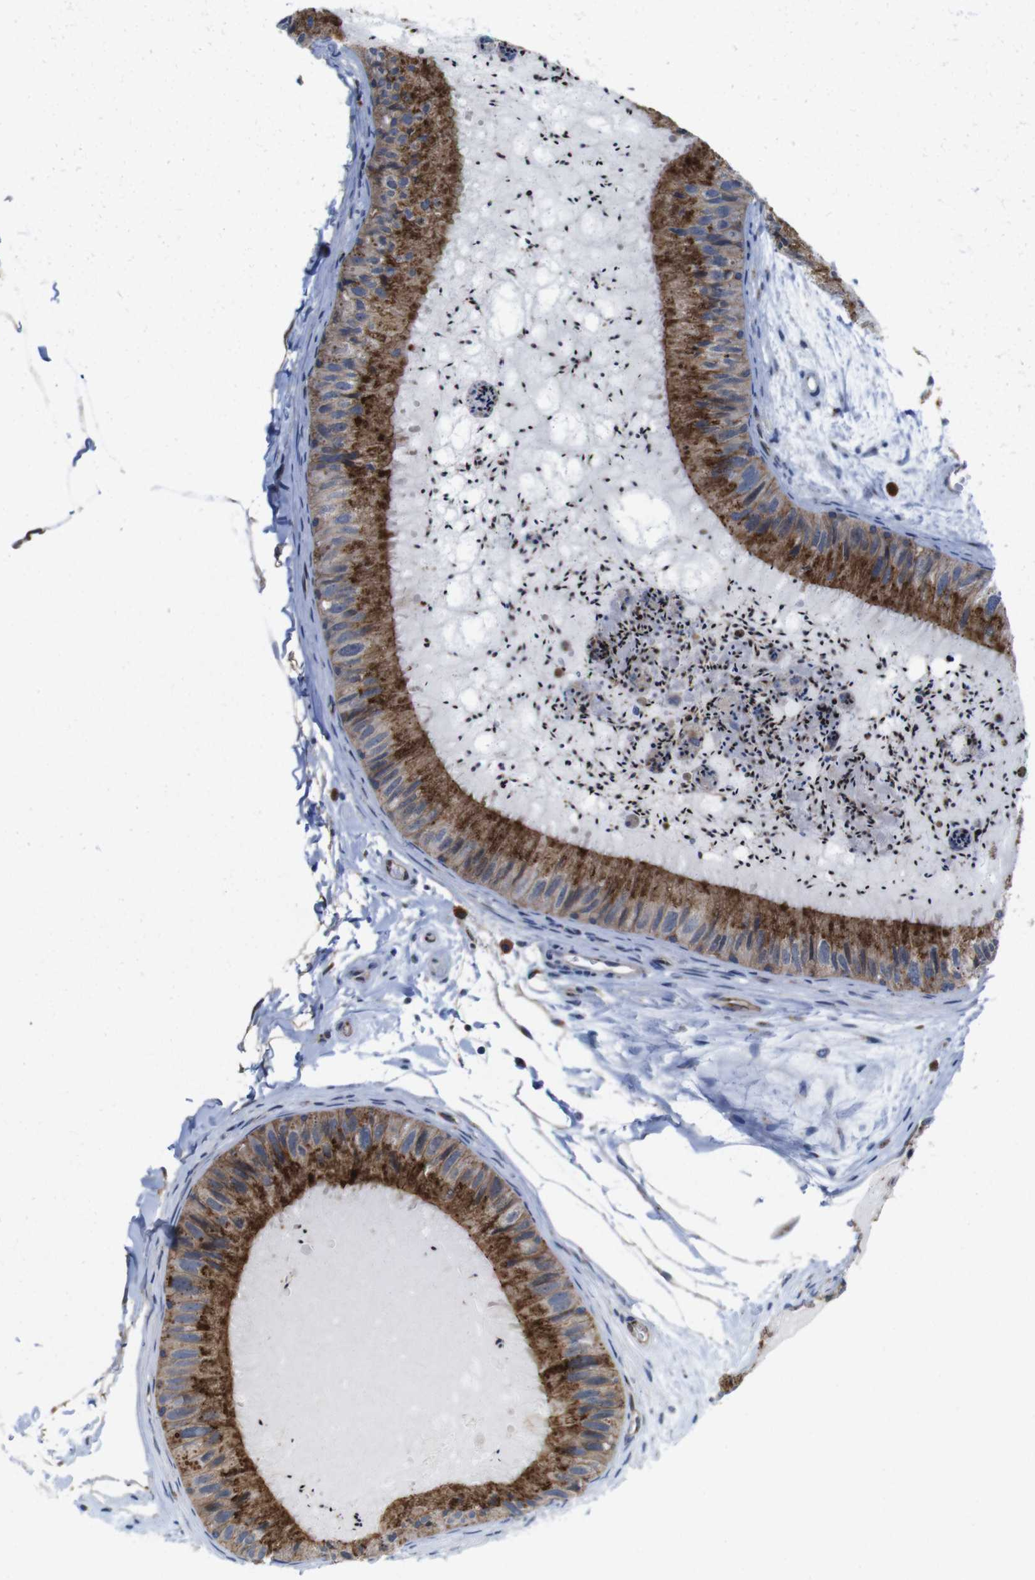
{"staining": {"intensity": "moderate", "quantity": ">75%", "location": "cytoplasmic/membranous"}, "tissue": "epididymis", "cell_type": "Glandular cells", "image_type": "normal", "snomed": [{"axis": "morphology", "description": "Normal tissue, NOS"}, {"axis": "topography", "description": "Epididymis"}], "caption": "Immunohistochemical staining of unremarkable epididymis demonstrates moderate cytoplasmic/membranous protein staining in about >75% of glandular cells.", "gene": "EFCAB14", "patient": {"sex": "male", "age": 31}}